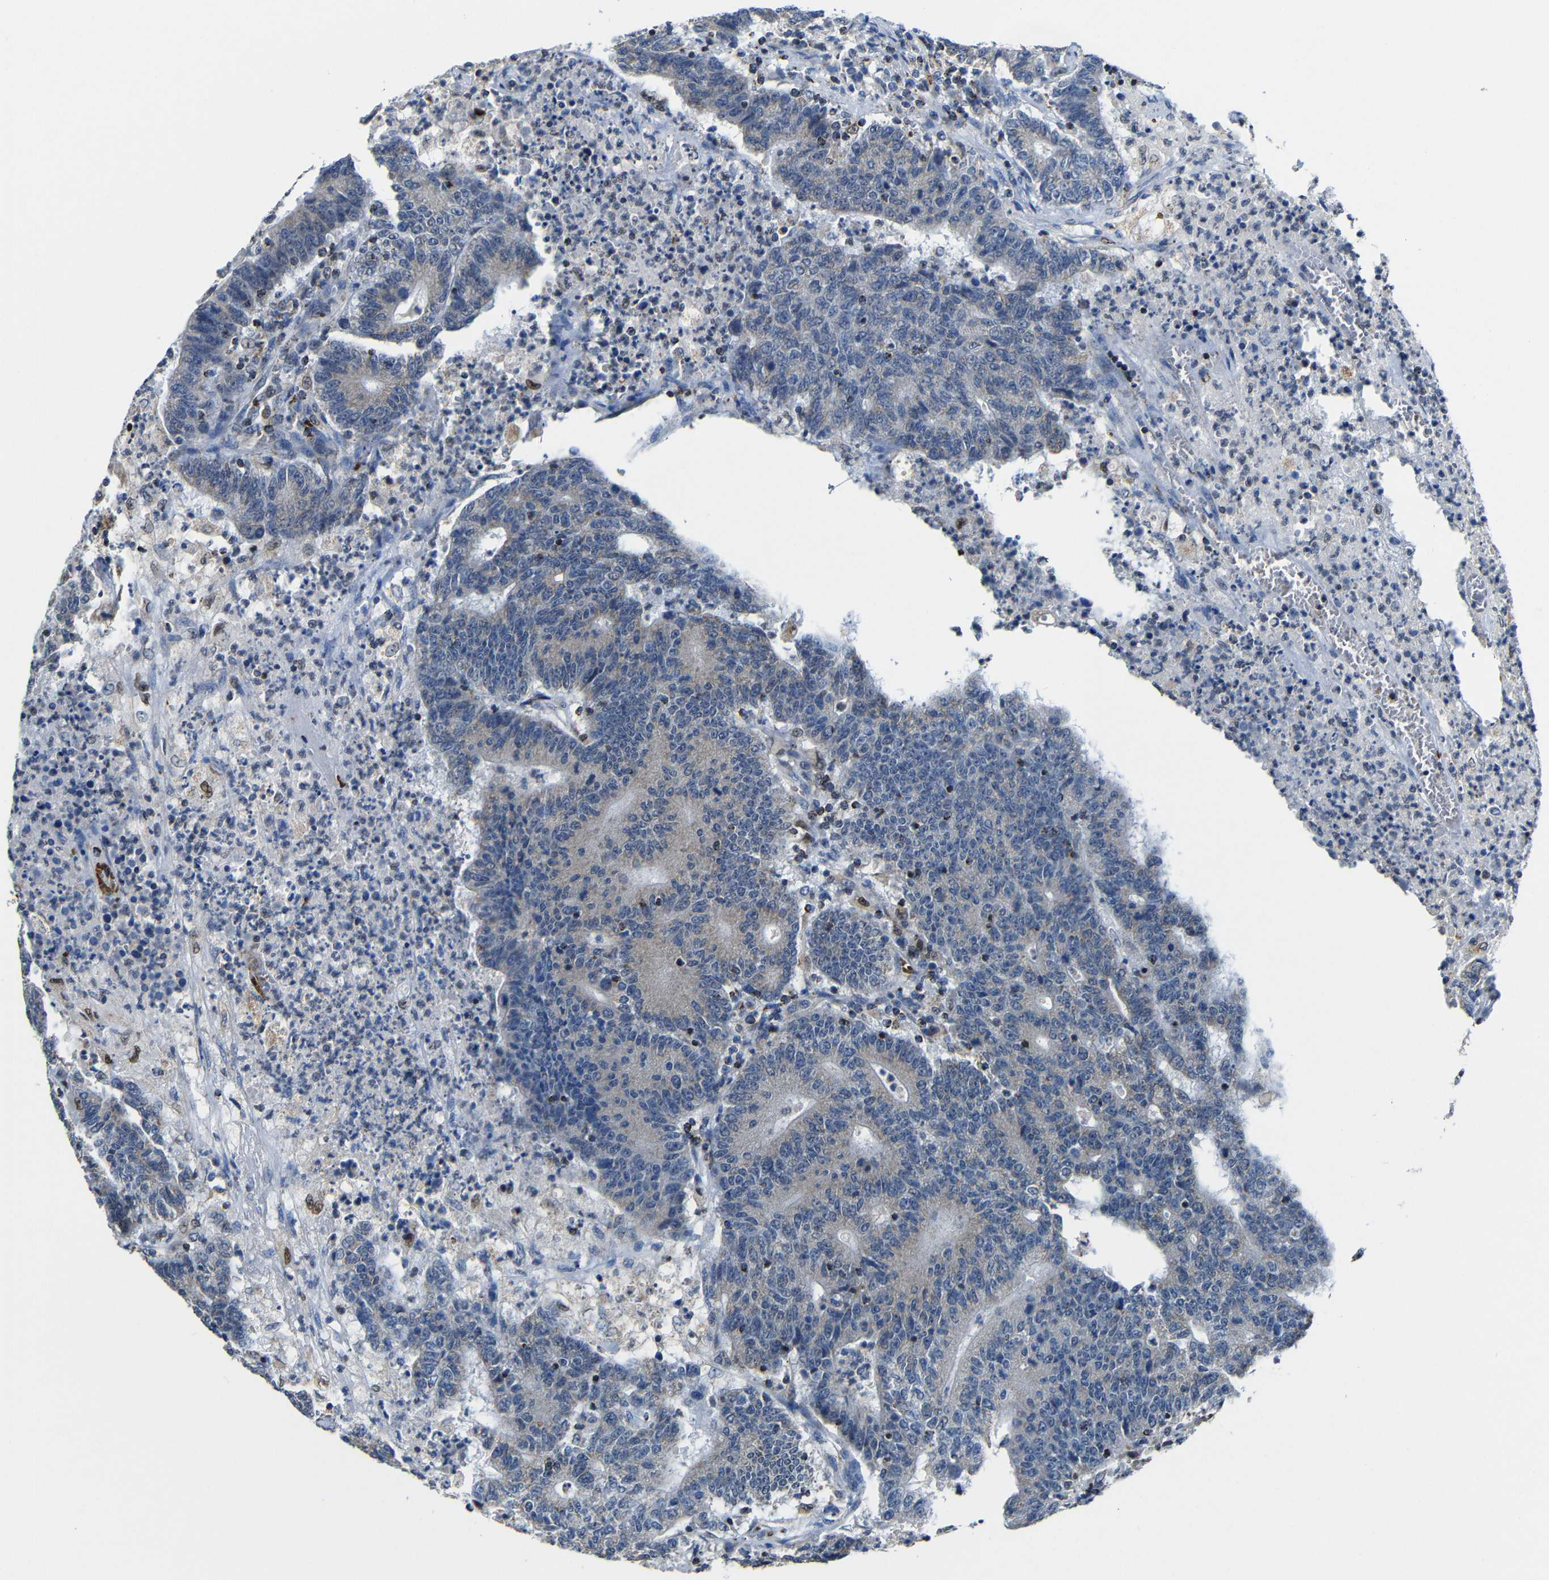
{"staining": {"intensity": "negative", "quantity": "none", "location": "none"}, "tissue": "colorectal cancer", "cell_type": "Tumor cells", "image_type": "cancer", "snomed": [{"axis": "morphology", "description": "Normal tissue, NOS"}, {"axis": "morphology", "description": "Adenocarcinoma, NOS"}, {"axis": "topography", "description": "Colon"}], "caption": "Tumor cells show no significant protein positivity in colorectal cancer.", "gene": "CA5B", "patient": {"sex": "female", "age": 75}}